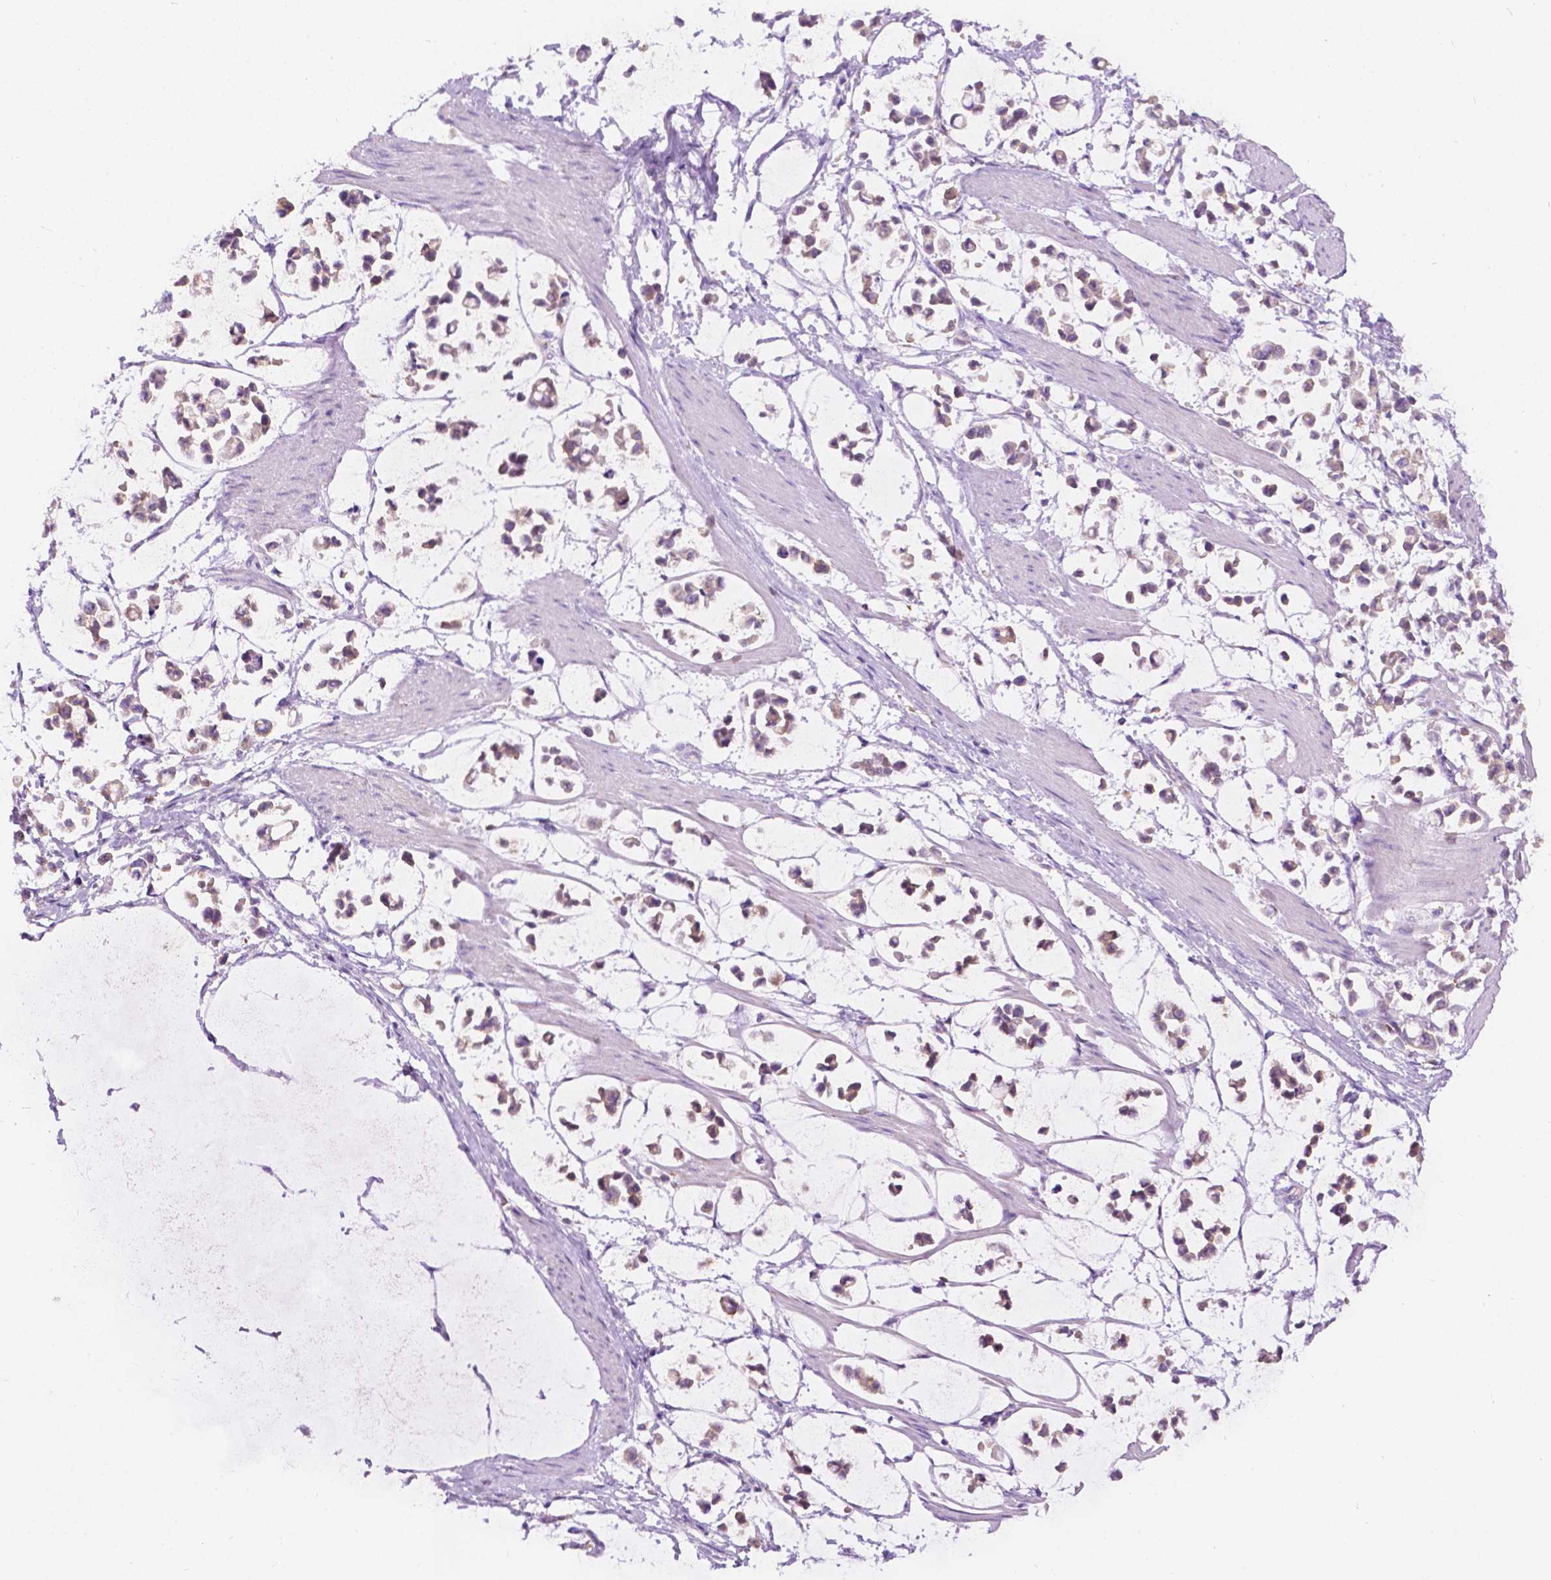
{"staining": {"intensity": "weak", "quantity": "25%-75%", "location": "cytoplasmic/membranous"}, "tissue": "stomach cancer", "cell_type": "Tumor cells", "image_type": "cancer", "snomed": [{"axis": "morphology", "description": "Adenocarcinoma, NOS"}, {"axis": "topography", "description": "Stomach"}], "caption": "The photomicrograph exhibits staining of adenocarcinoma (stomach), revealing weak cytoplasmic/membranous protein positivity (brown color) within tumor cells. The staining was performed using DAB (3,3'-diaminobenzidine) to visualize the protein expression in brown, while the nuclei were stained in blue with hematoxylin (Magnification: 20x).", "gene": "NOS1AP", "patient": {"sex": "male", "age": 82}}